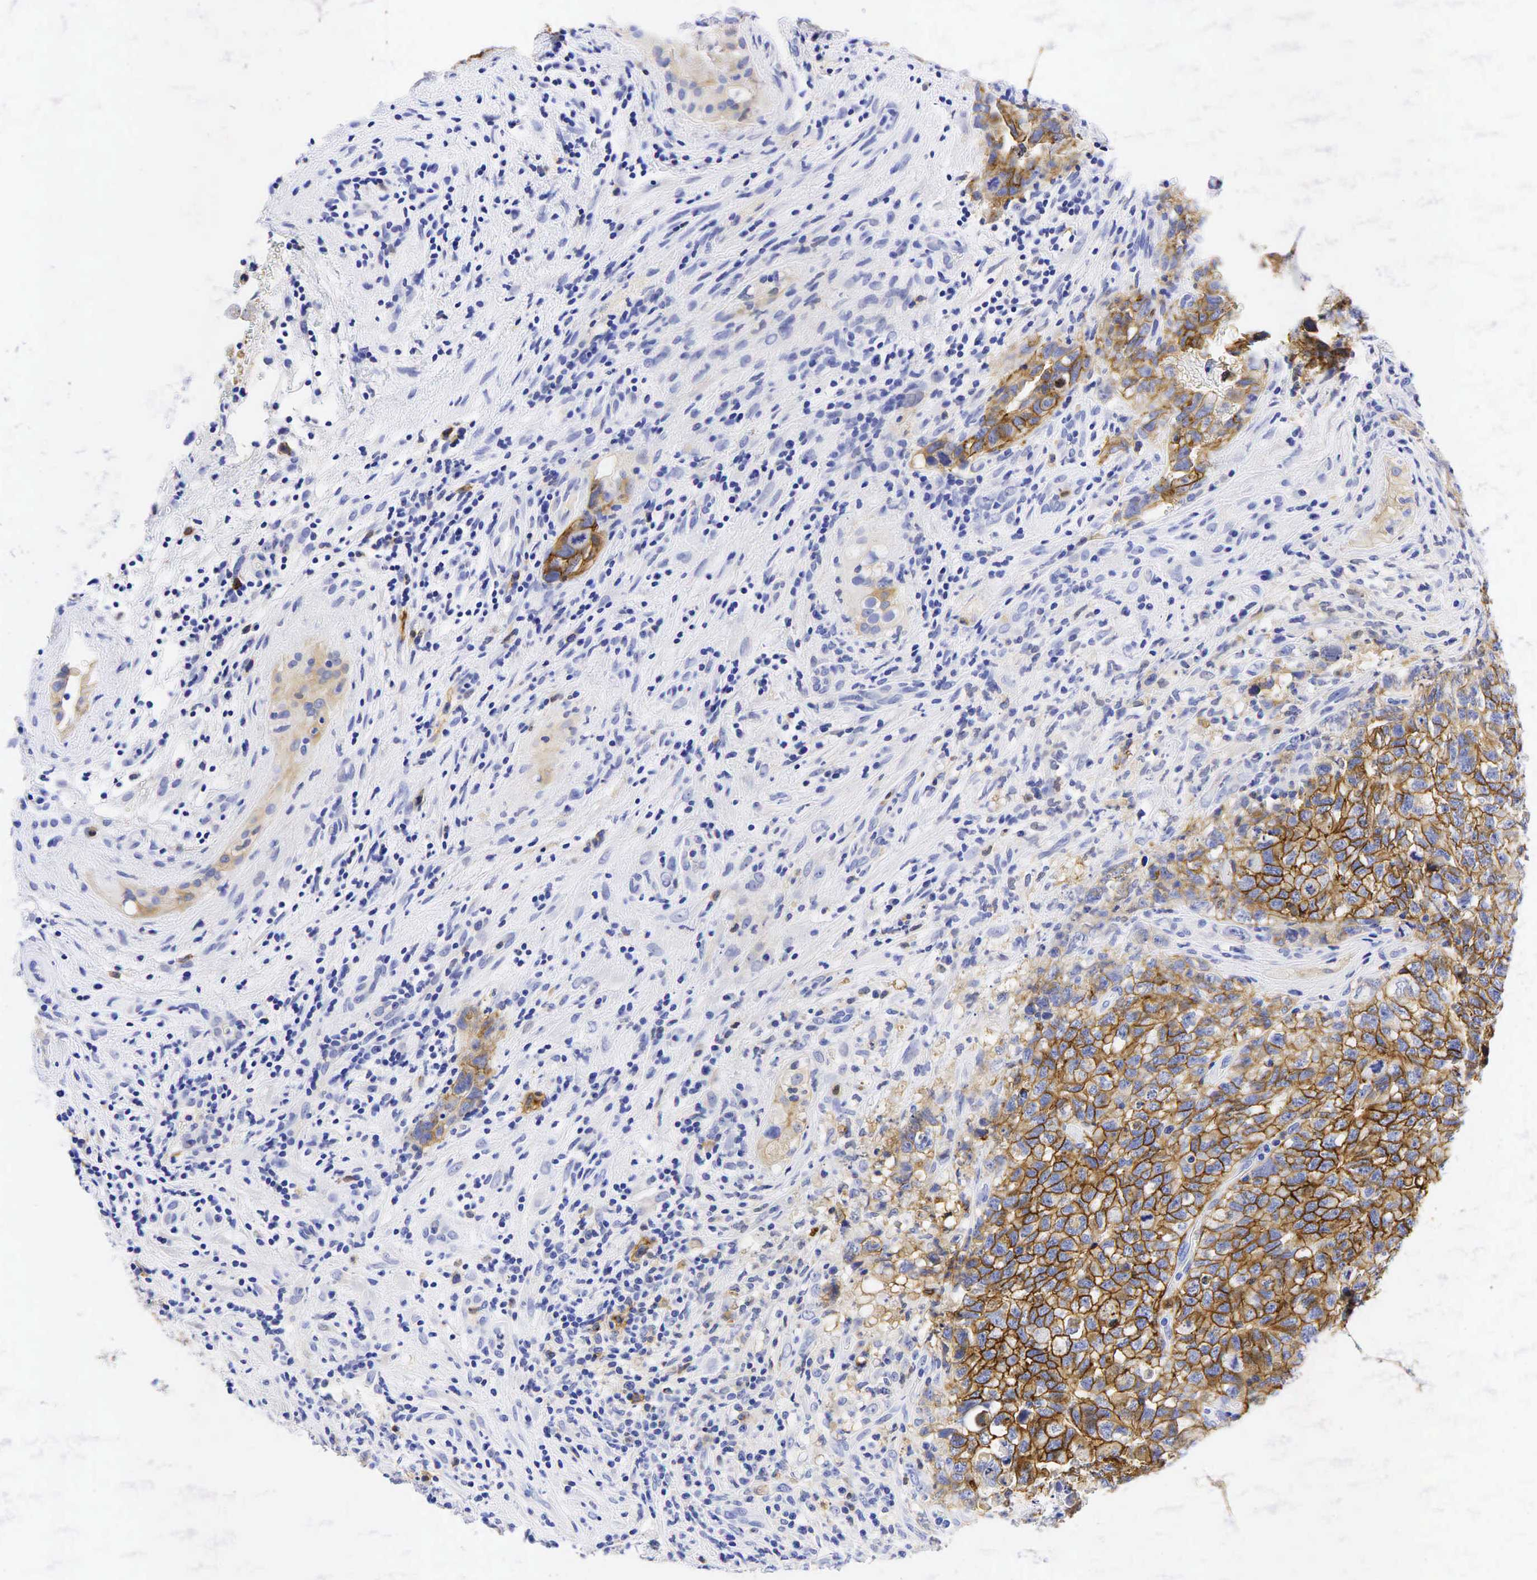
{"staining": {"intensity": "strong", "quantity": ">75%", "location": "cytoplasmic/membranous"}, "tissue": "testis cancer", "cell_type": "Tumor cells", "image_type": "cancer", "snomed": [{"axis": "morphology", "description": "Carcinoma, Embryonal, NOS"}, {"axis": "topography", "description": "Testis"}], "caption": "There is high levels of strong cytoplasmic/membranous staining in tumor cells of testis cancer, as demonstrated by immunohistochemical staining (brown color).", "gene": "TNFRSF8", "patient": {"sex": "male", "age": 31}}